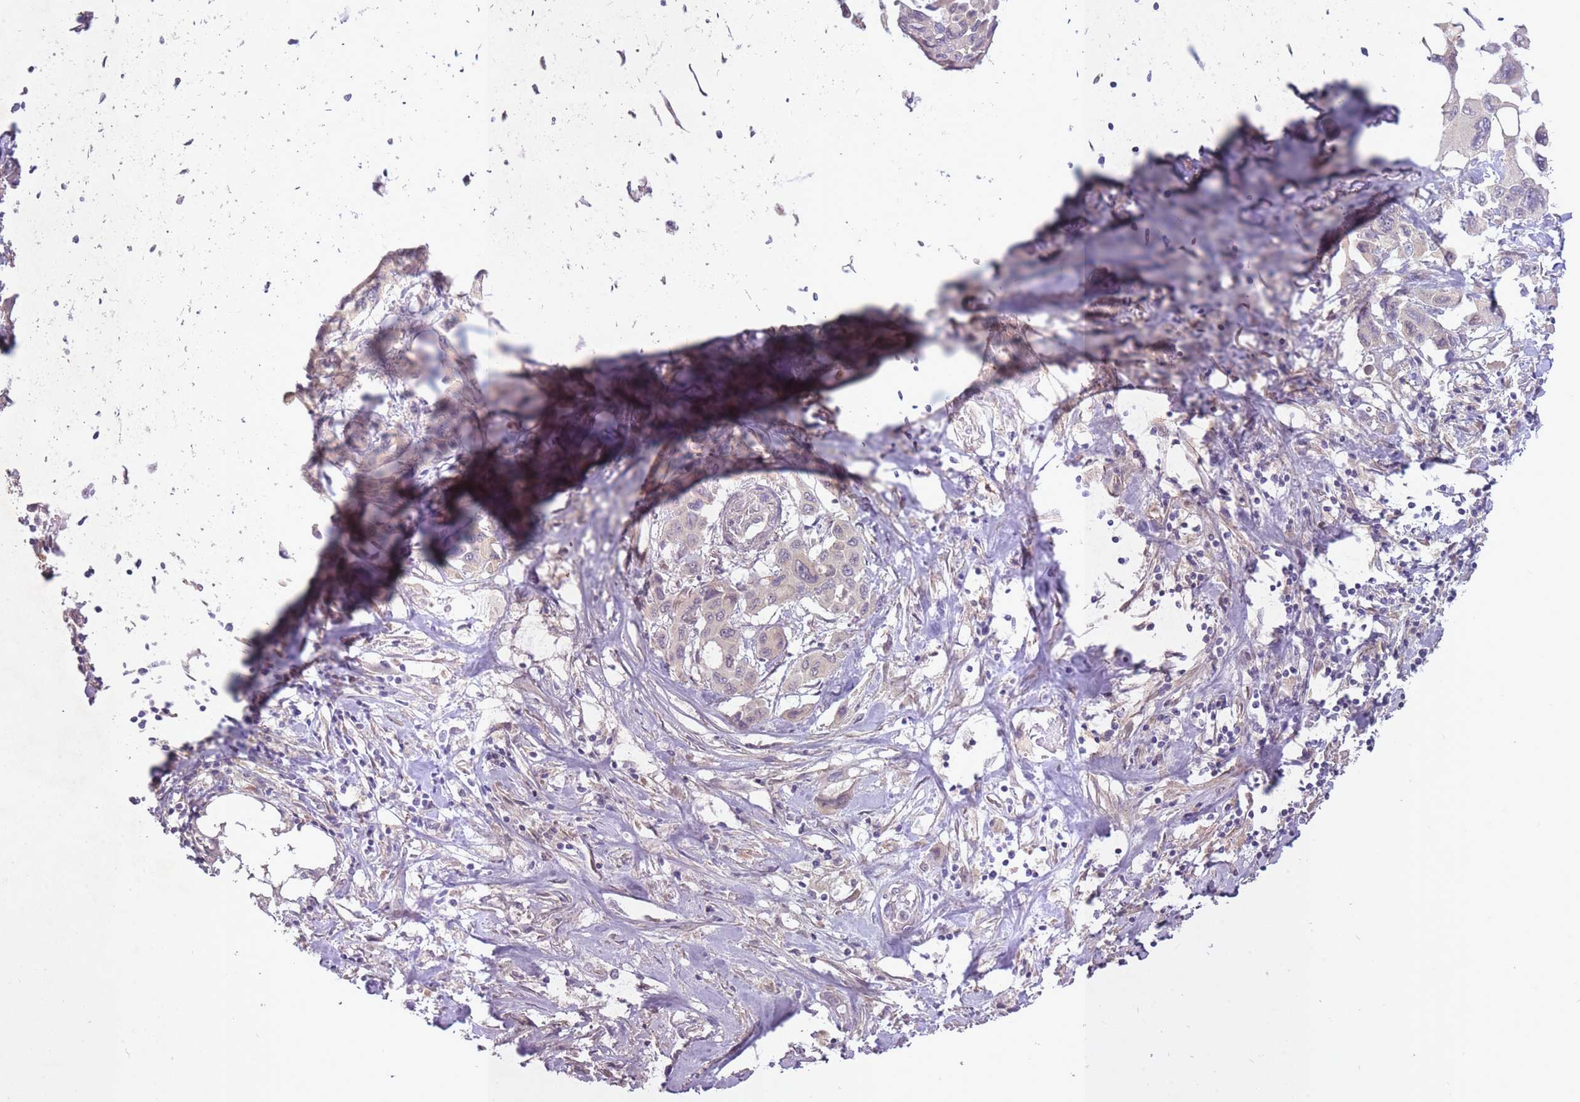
{"staining": {"intensity": "negative", "quantity": "none", "location": "none"}, "tissue": "pancreatic cancer", "cell_type": "Tumor cells", "image_type": "cancer", "snomed": [{"axis": "morphology", "description": "Adenocarcinoma, NOS"}, {"axis": "topography", "description": "Pancreas"}], "caption": "DAB immunohistochemical staining of human pancreatic cancer reveals no significant expression in tumor cells.", "gene": "LRATD2", "patient": {"sex": "male", "age": 92}}